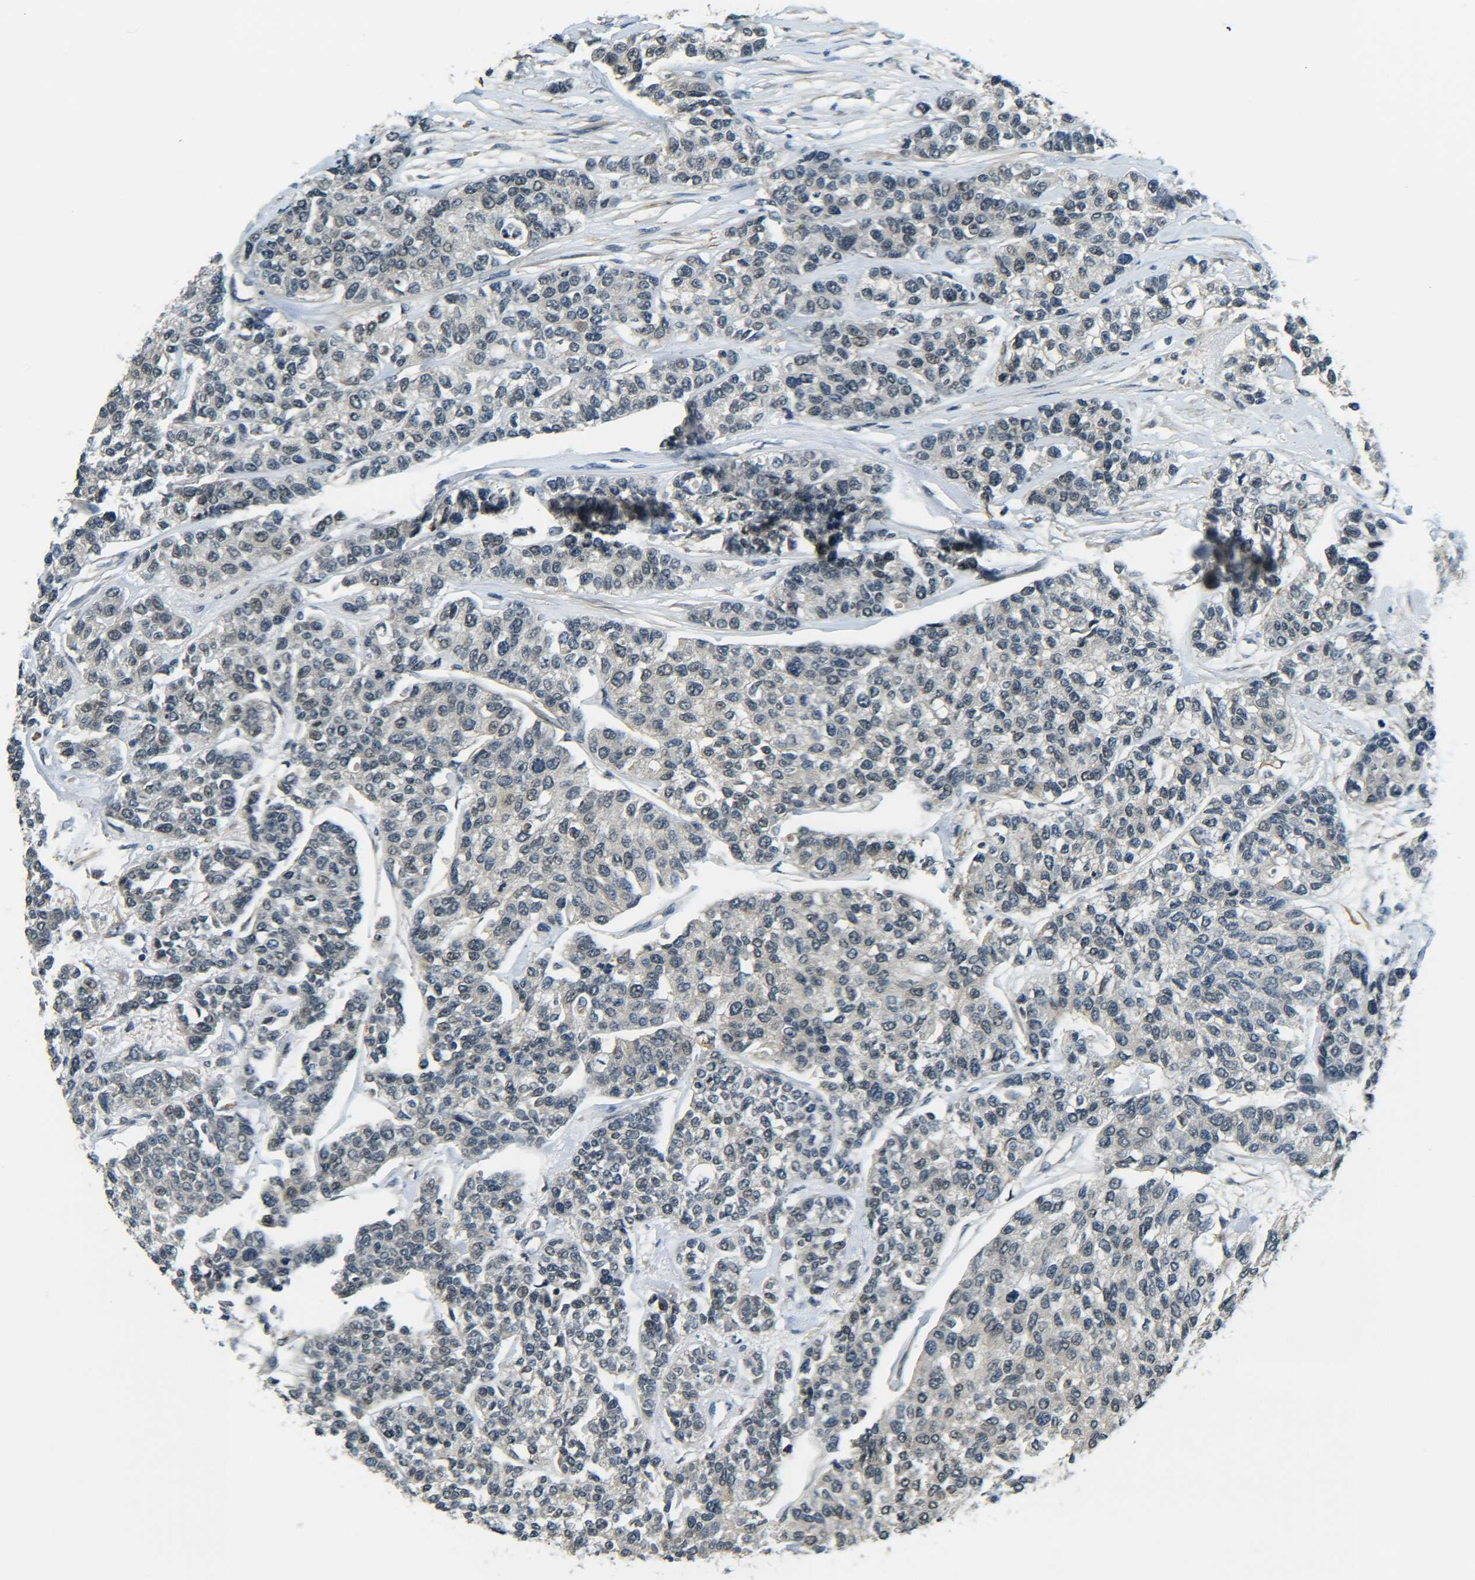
{"staining": {"intensity": "negative", "quantity": "none", "location": "none"}, "tissue": "breast cancer", "cell_type": "Tumor cells", "image_type": "cancer", "snomed": [{"axis": "morphology", "description": "Duct carcinoma"}, {"axis": "topography", "description": "Breast"}], "caption": "Immunohistochemistry of human breast cancer (infiltrating ductal carcinoma) reveals no staining in tumor cells. (DAB (3,3'-diaminobenzidine) immunohistochemistry (IHC) with hematoxylin counter stain).", "gene": "DAB2", "patient": {"sex": "female", "age": 51}}